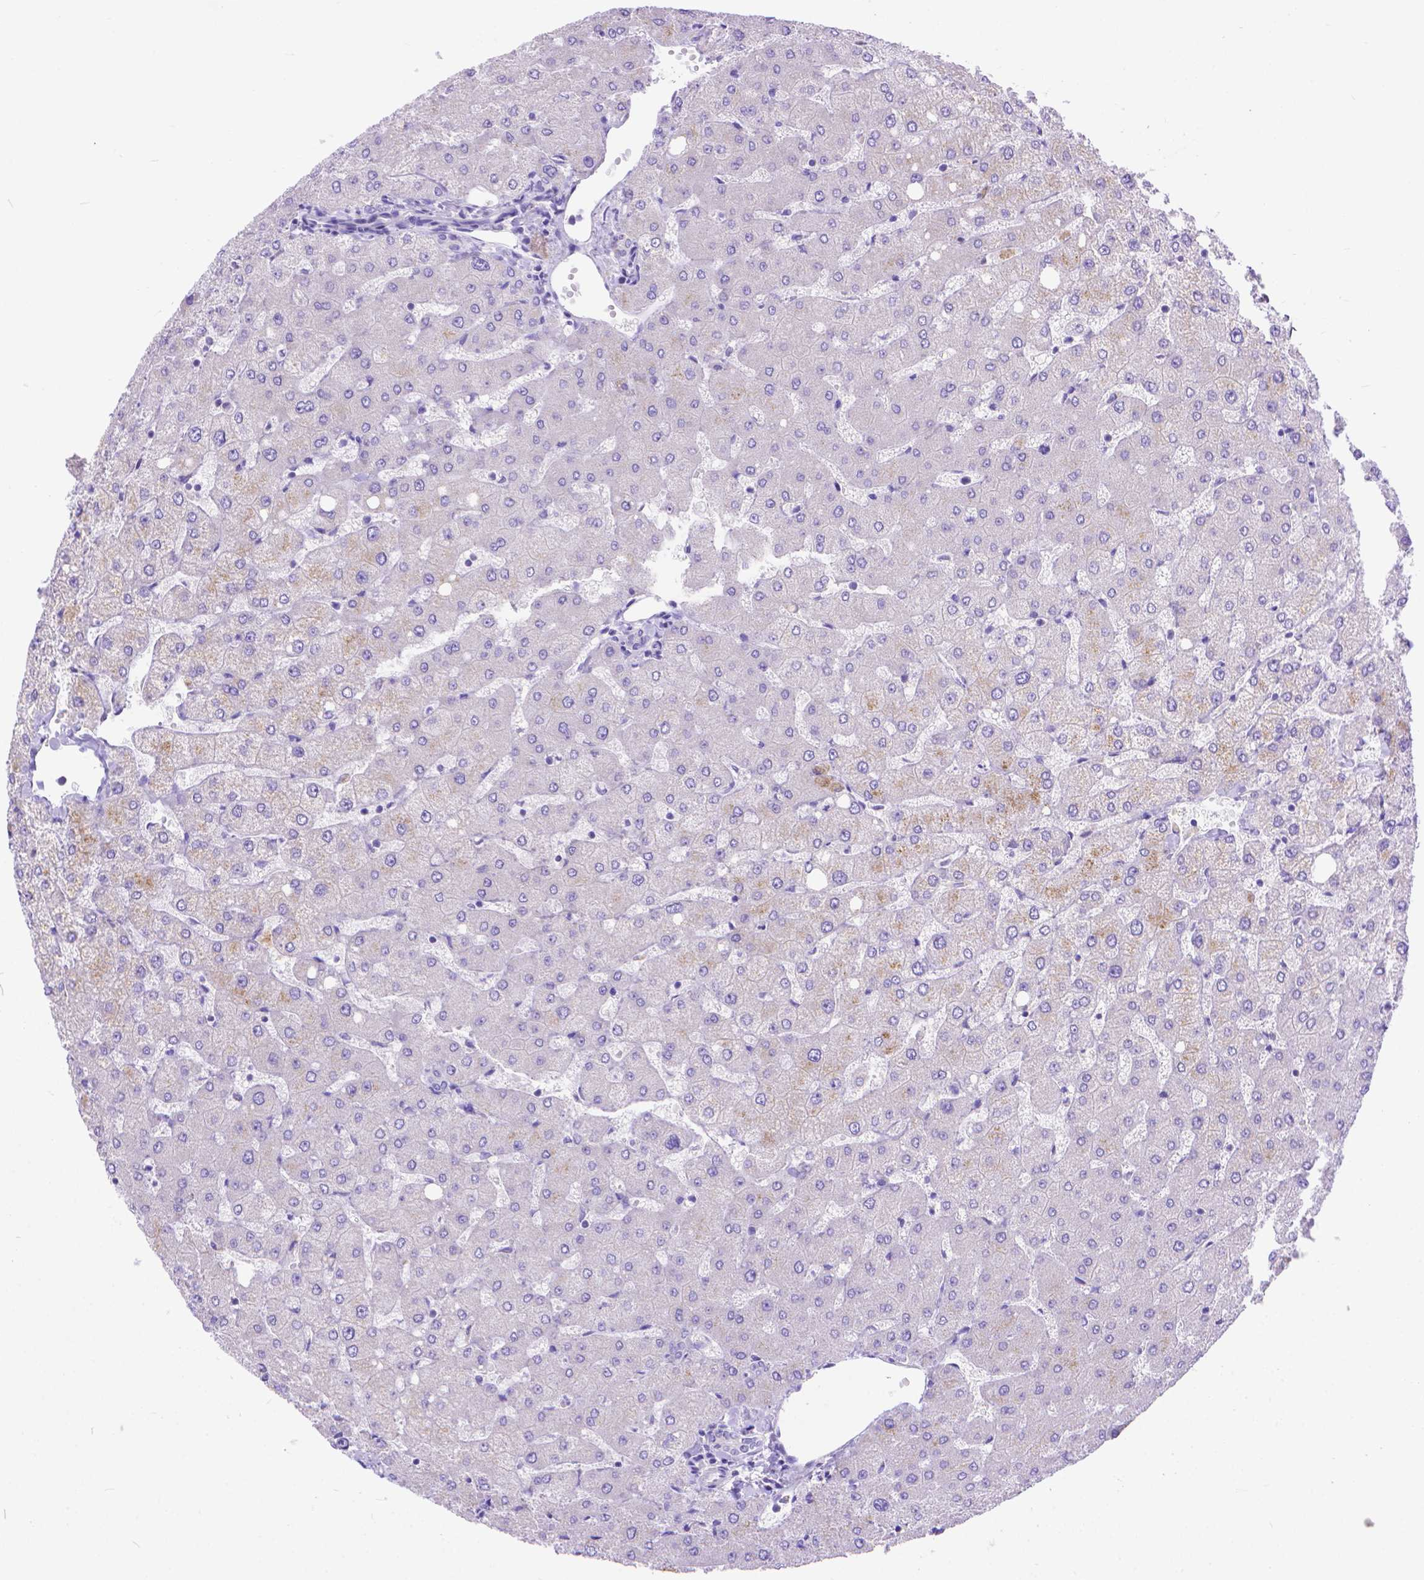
{"staining": {"intensity": "negative", "quantity": "none", "location": "none"}, "tissue": "liver", "cell_type": "Cholangiocytes", "image_type": "normal", "snomed": [{"axis": "morphology", "description": "Normal tissue, NOS"}, {"axis": "topography", "description": "Liver"}], "caption": "An IHC histopathology image of unremarkable liver is shown. There is no staining in cholangiocytes of liver. (Brightfield microscopy of DAB immunohistochemistry (IHC) at high magnification).", "gene": "DHRS2", "patient": {"sex": "female", "age": 54}}